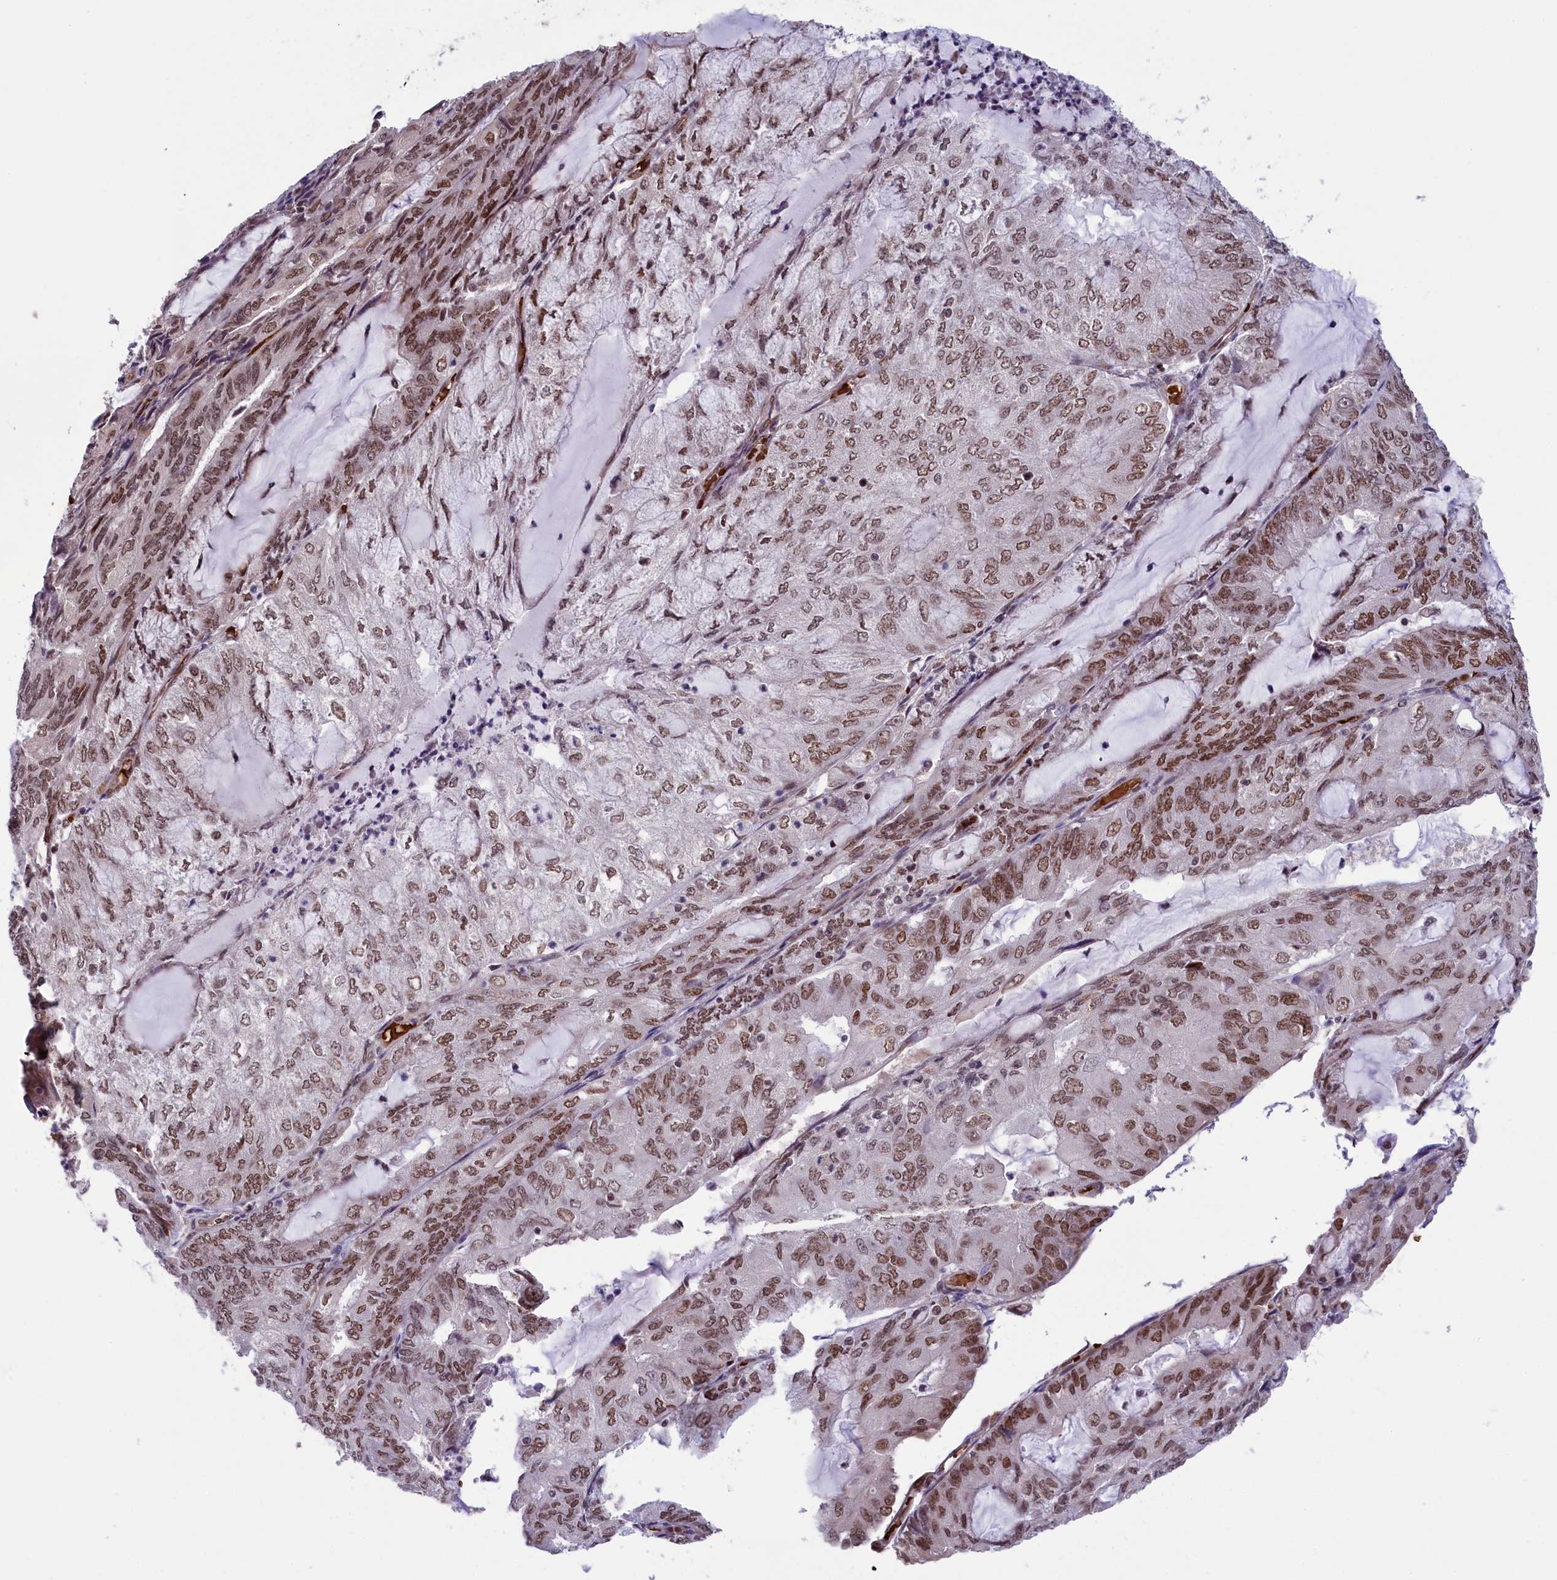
{"staining": {"intensity": "moderate", "quantity": "25%-75%", "location": "nuclear"}, "tissue": "endometrial cancer", "cell_type": "Tumor cells", "image_type": "cancer", "snomed": [{"axis": "morphology", "description": "Adenocarcinoma, NOS"}, {"axis": "topography", "description": "Endometrium"}], "caption": "This micrograph demonstrates endometrial cancer stained with immunohistochemistry (IHC) to label a protein in brown. The nuclear of tumor cells show moderate positivity for the protein. Nuclei are counter-stained blue.", "gene": "MPHOSPH8", "patient": {"sex": "female", "age": 81}}